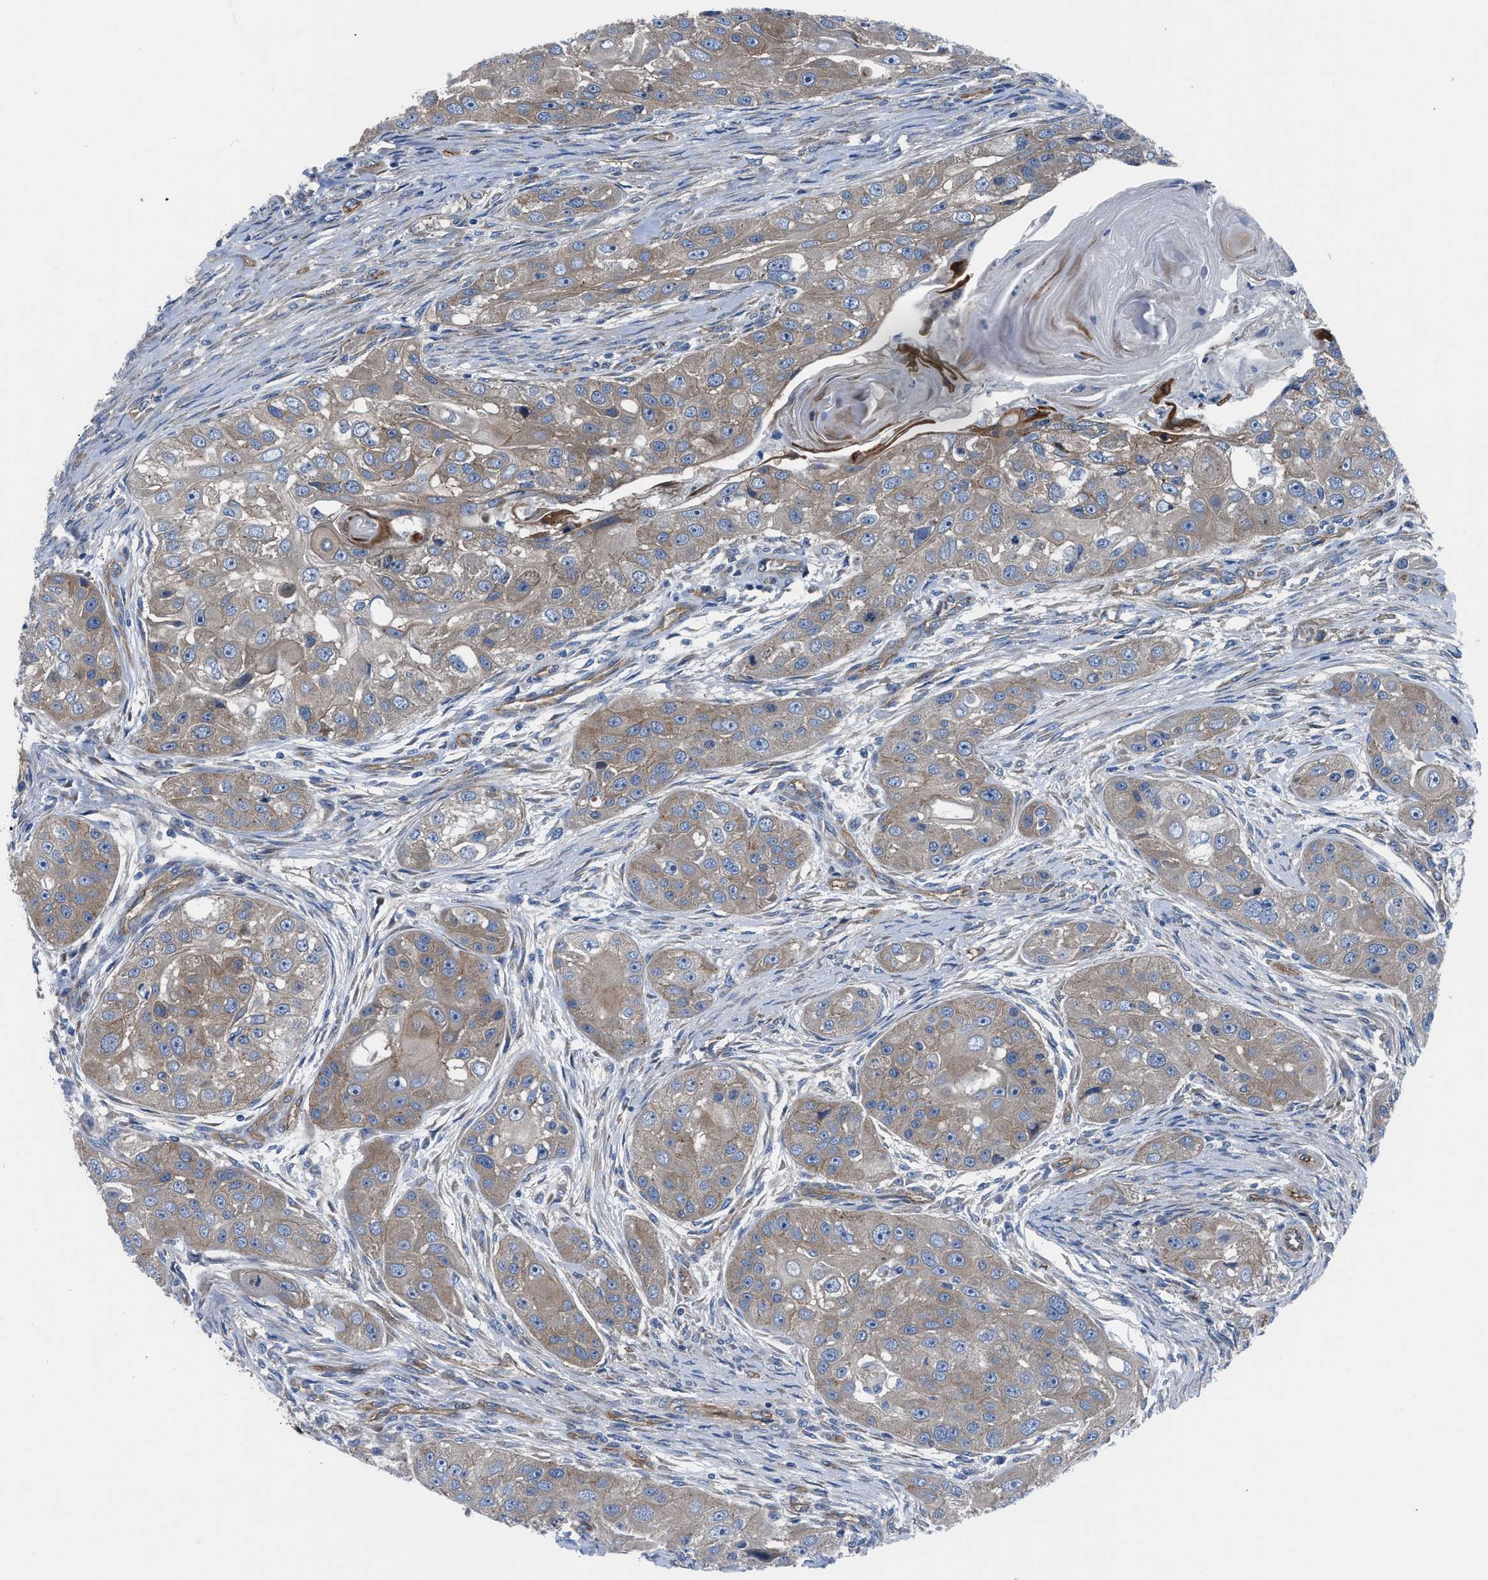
{"staining": {"intensity": "moderate", "quantity": ">75%", "location": "cytoplasmic/membranous"}, "tissue": "head and neck cancer", "cell_type": "Tumor cells", "image_type": "cancer", "snomed": [{"axis": "morphology", "description": "Normal tissue, NOS"}, {"axis": "morphology", "description": "Squamous cell carcinoma, NOS"}, {"axis": "topography", "description": "Skeletal muscle"}, {"axis": "topography", "description": "Head-Neck"}], "caption": "Head and neck cancer (squamous cell carcinoma) tissue demonstrates moderate cytoplasmic/membranous positivity in approximately >75% of tumor cells The staining is performed using DAB brown chromogen to label protein expression. The nuclei are counter-stained blue using hematoxylin.", "gene": "TRIP4", "patient": {"sex": "male", "age": 51}}